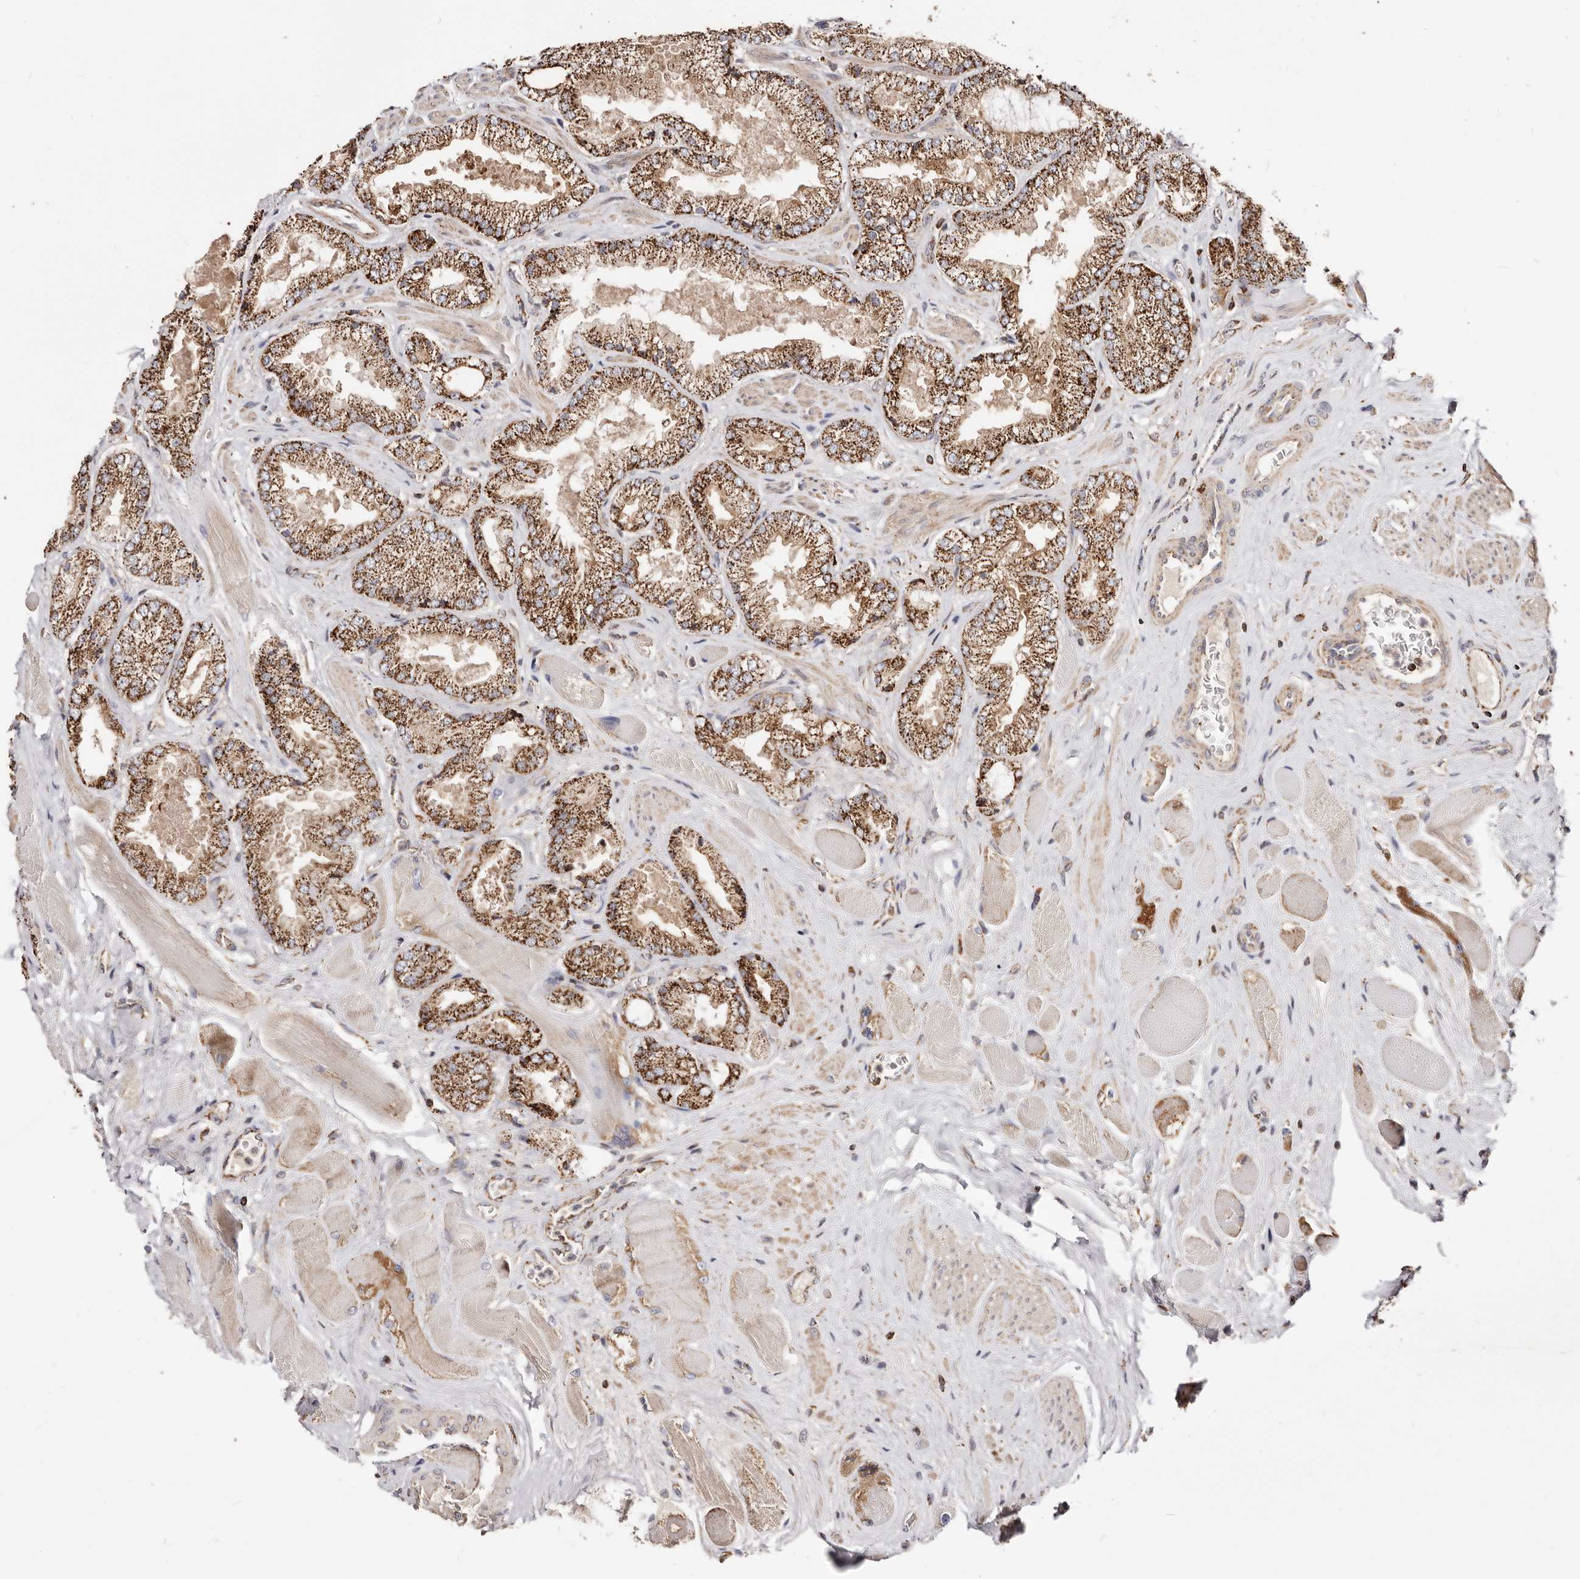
{"staining": {"intensity": "moderate", "quantity": ">75%", "location": "cytoplasmic/membranous"}, "tissue": "prostate cancer", "cell_type": "Tumor cells", "image_type": "cancer", "snomed": [{"axis": "morphology", "description": "Adenocarcinoma, High grade"}, {"axis": "topography", "description": "Prostate"}], "caption": "A brown stain labels moderate cytoplasmic/membranous staining of a protein in human prostate adenocarcinoma (high-grade) tumor cells.", "gene": "PRKACB", "patient": {"sex": "male", "age": 58}}